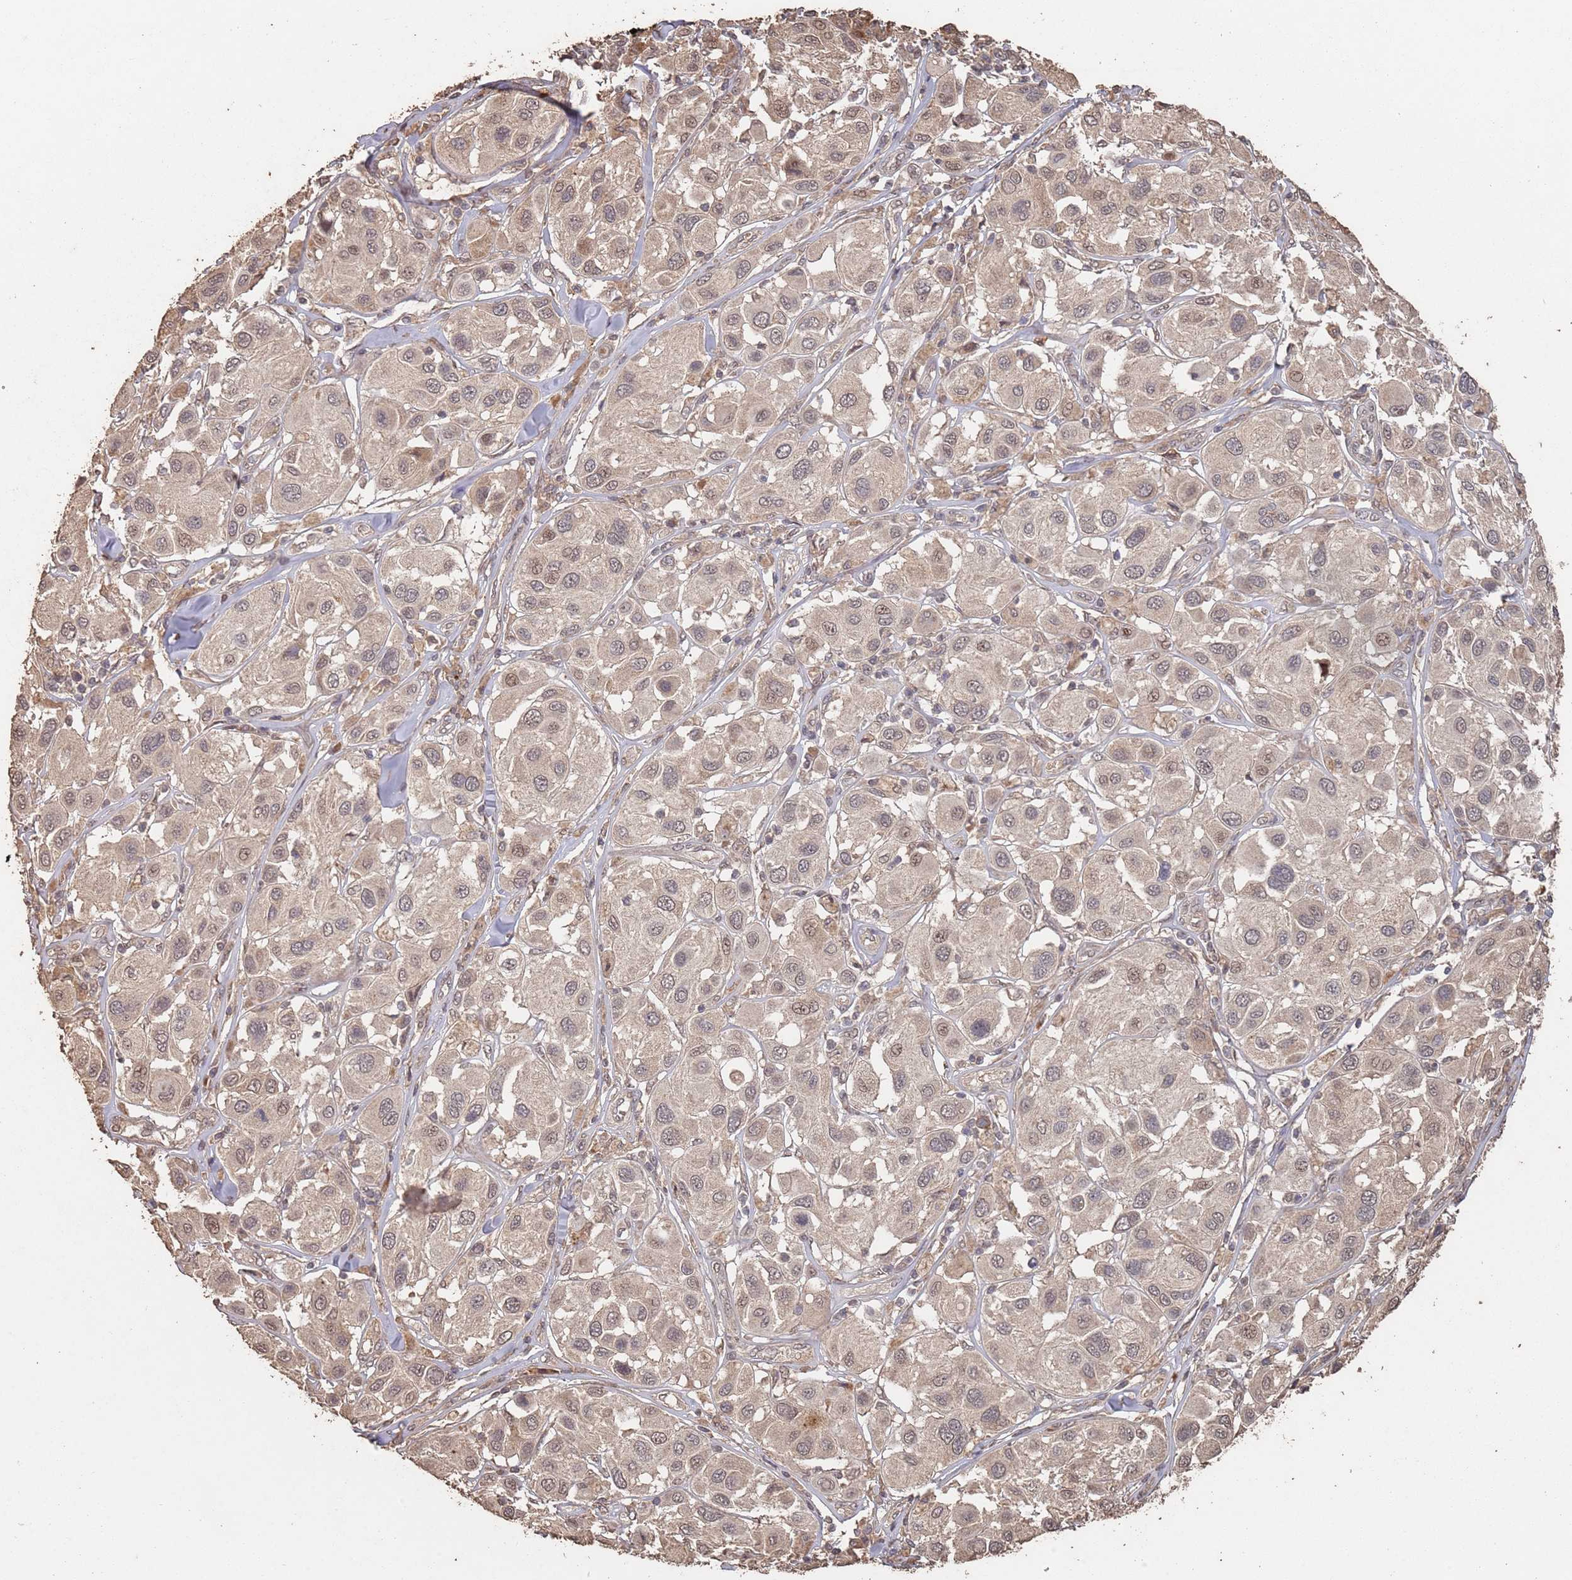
{"staining": {"intensity": "weak", "quantity": "25%-75%", "location": "nuclear"}, "tissue": "melanoma", "cell_type": "Tumor cells", "image_type": "cancer", "snomed": [{"axis": "morphology", "description": "Malignant melanoma, Metastatic site"}, {"axis": "topography", "description": "Skin"}], "caption": "The micrograph displays a brown stain indicating the presence of a protein in the nuclear of tumor cells in melanoma. The staining was performed using DAB (3,3'-diaminobenzidine) to visualize the protein expression in brown, while the nuclei were stained in blue with hematoxylin (Magnification: 20x).", "gene": "FRAT1", "patient": {"sex": "male", "age": 41}}